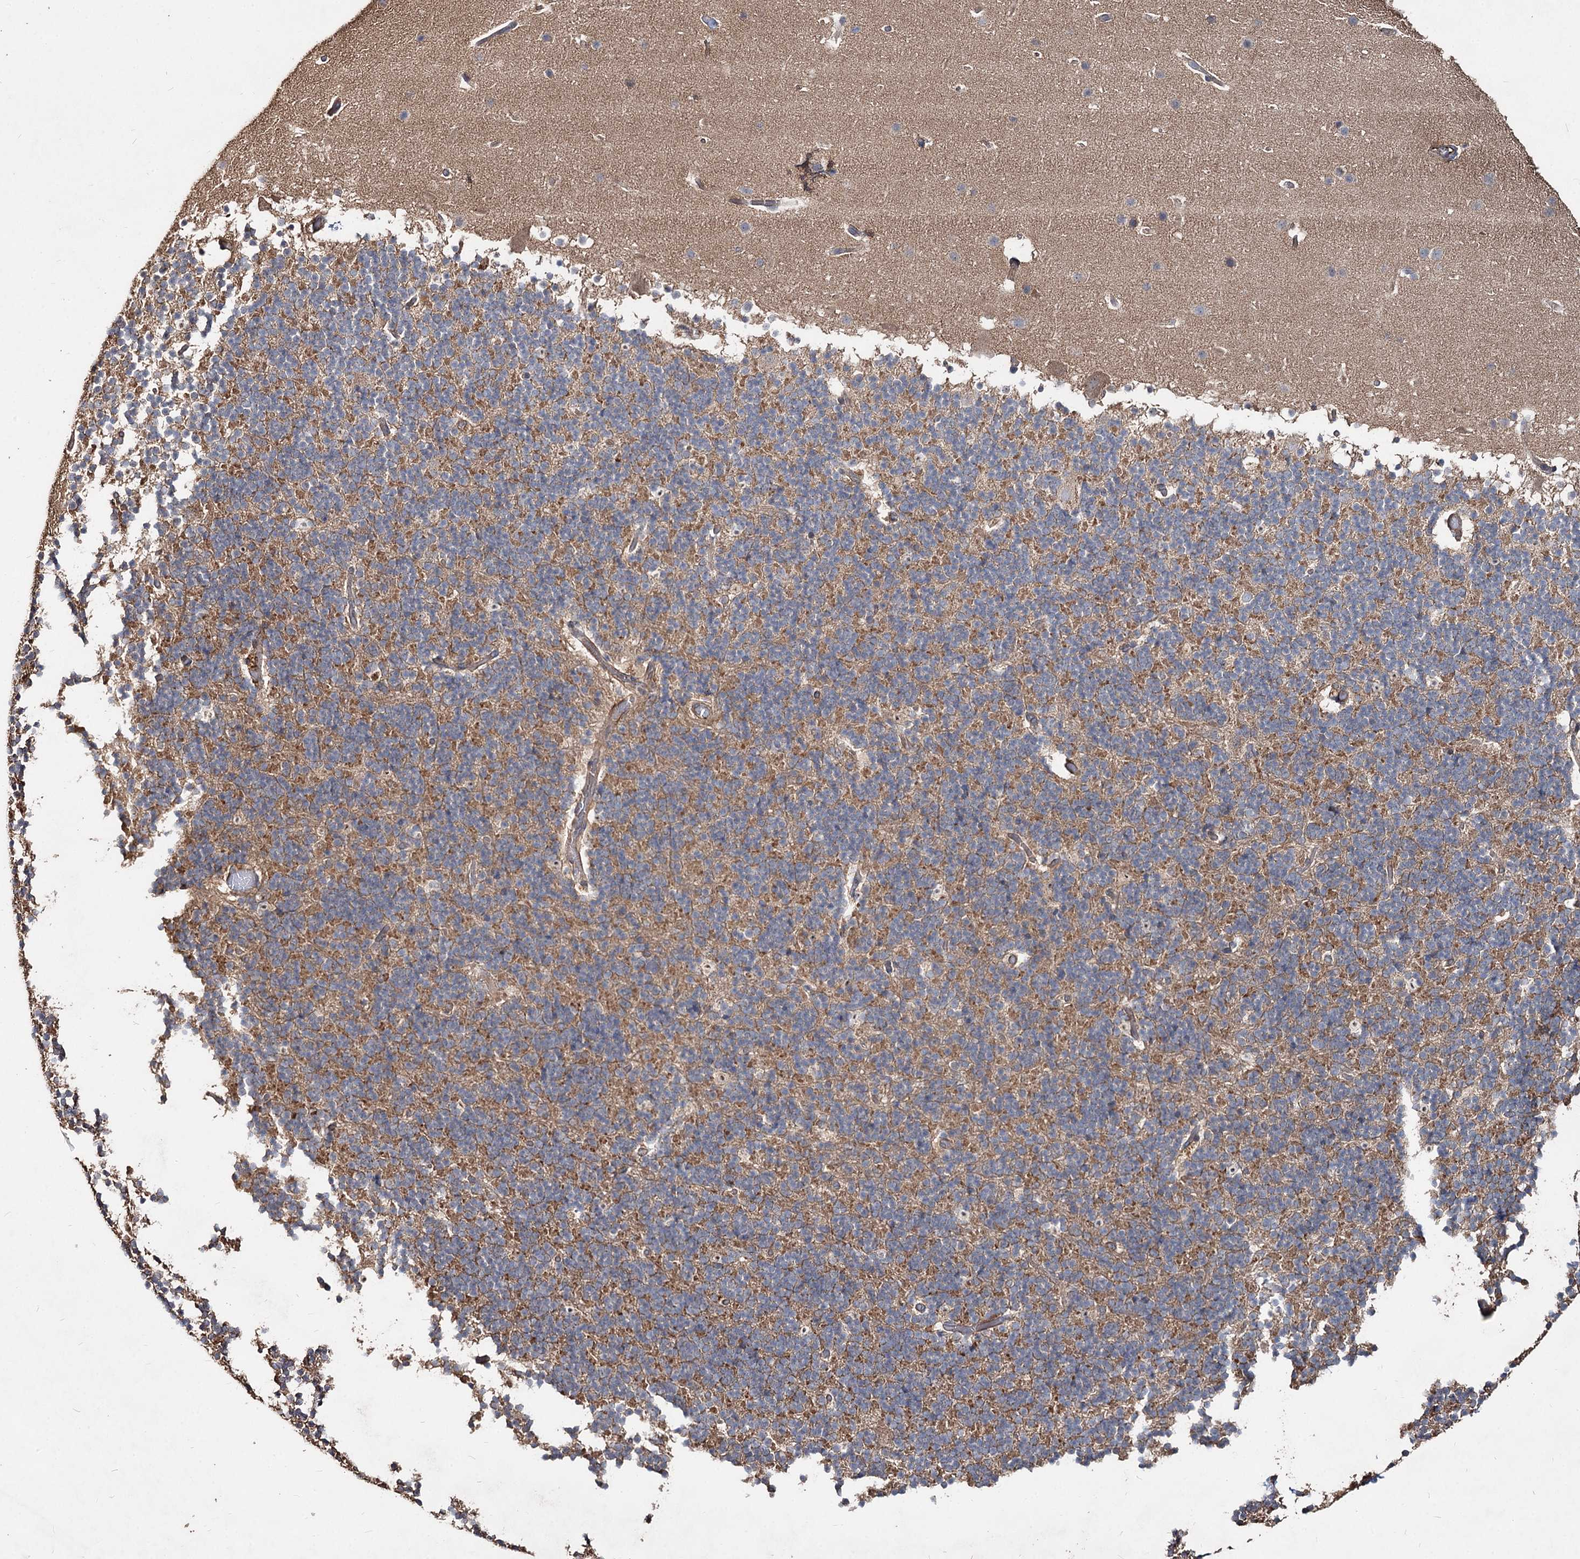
{"staining": {"intensity": "weak", "quantity": "25%-75%", "location": "cytoplasmic/membranous"}, "tissue": "cerebellum", "cell_type": "Cells in granular layer", "image_type": "normal", "snomed": [{"axis": "morphology", "description": "Normal tissue, NOS"}, {"axis": "topography", "description": "Cerebellum"}], "caption": "An image of human cerebellum stained for a protein shows weak cytoplasmic/membranous brown staining in cells in granular layer.", "gene": "SPART", "patient": {"sex": "male", "age": 57}}